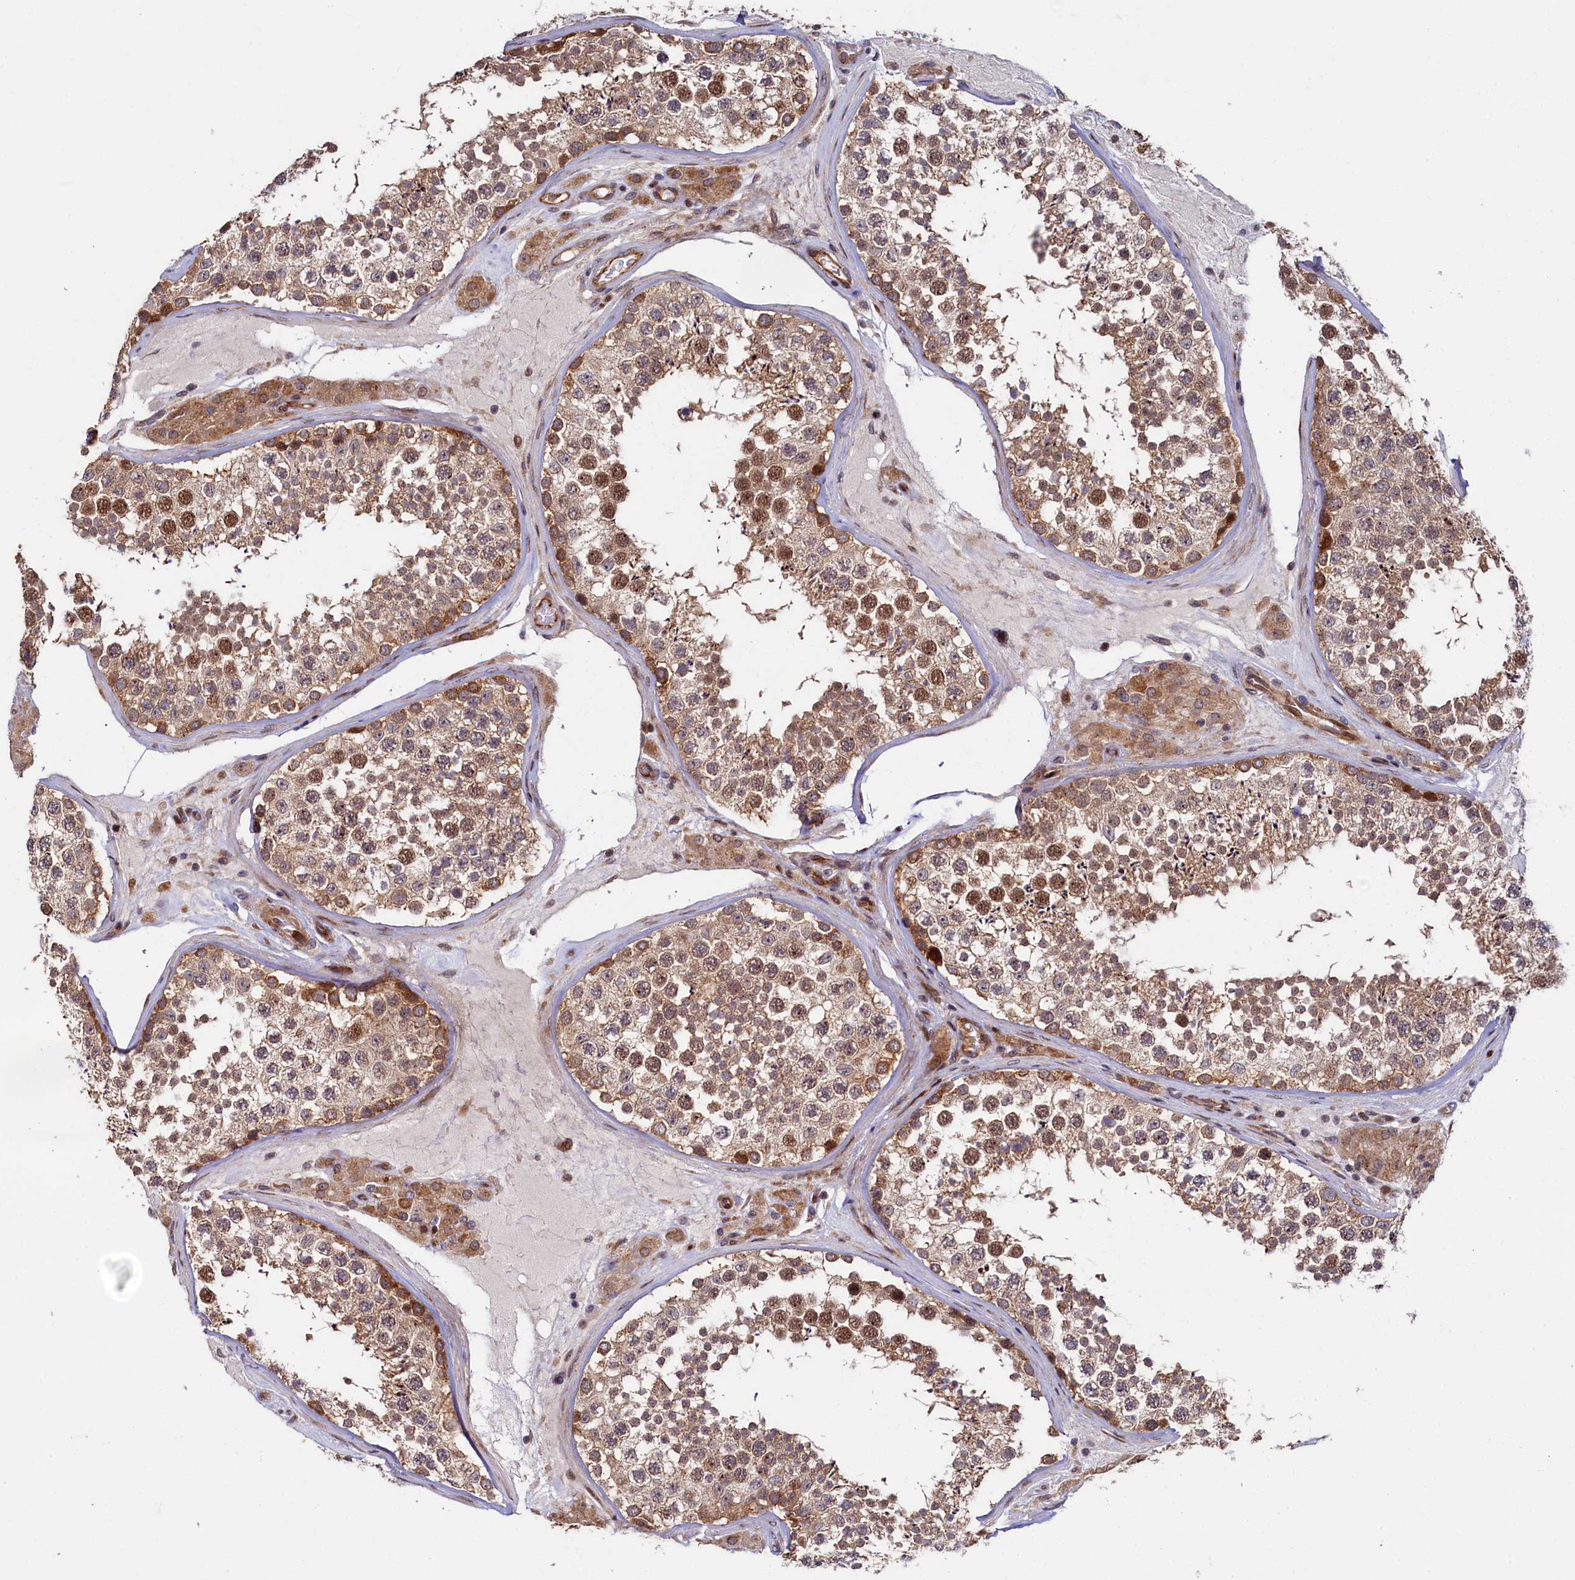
{"staining": {"intensity": "moderate", "quantity": ">75%", "location": "cytoplasmic/membranous,nuclear"}, "tissue": "testis", "cell_type": "Cells in seminiferous ducts", "image_type": "normal", "snomed": [{"axis": "morphology", "description": "Normal tissue, NOS"}, {"axis": "topography", "description": "Testis"}], "caption": "Normal testis demonstrates moderate cytoplasmic/membranous,nuclear positivity in about >75% of cells in seminiferous ducts, visualized by immunohistochemistry.", "gene": "PIK3C3", "patient": {"sex": "male", "age": 46}}